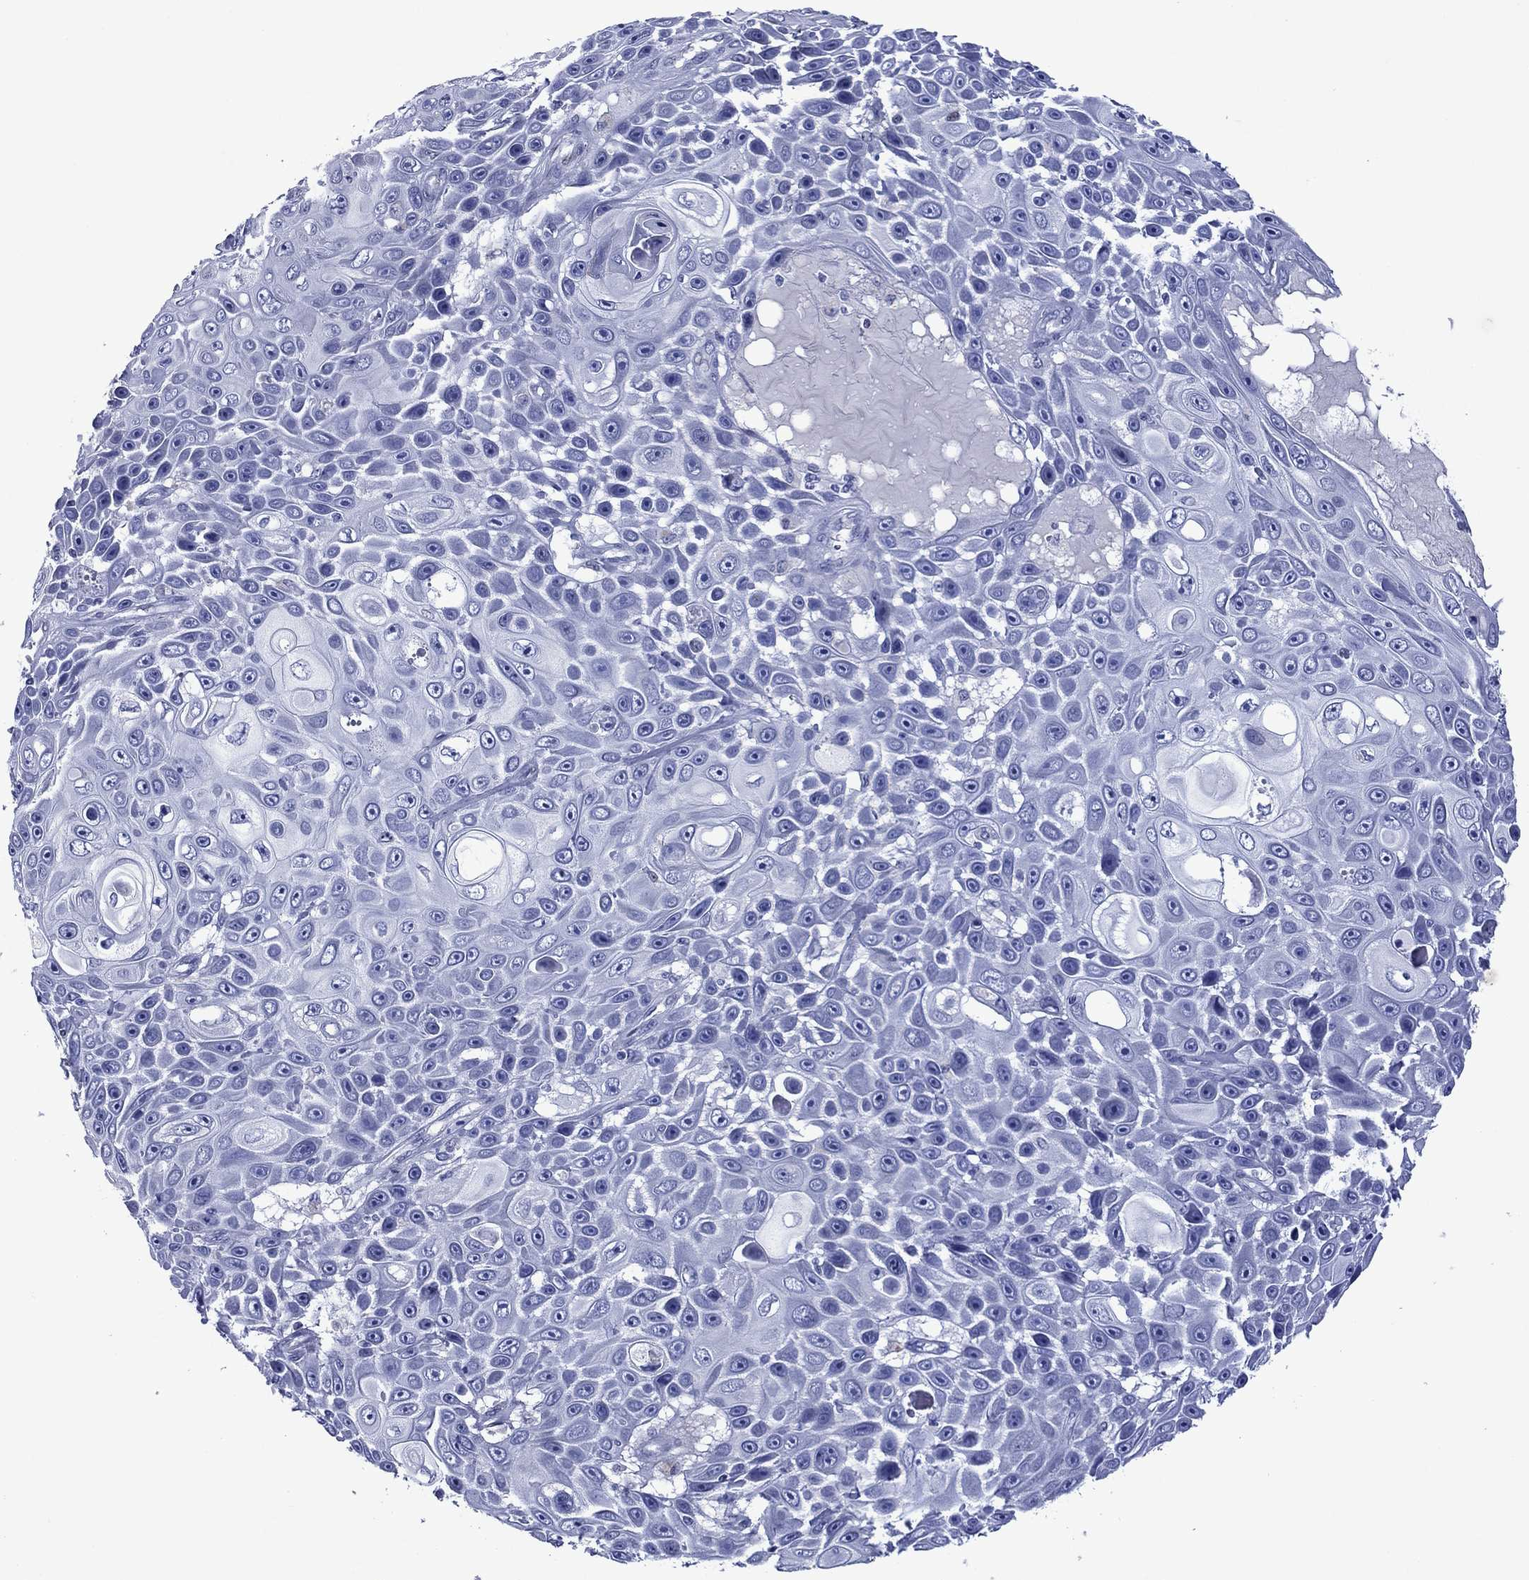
{"staining": {"intensity": "negative", "quantity": "none", "location": "none"}, "tissue": "skin cancer", "cell_type": "Tumor cells", "image_type": "cancer", "snomed": [{"axis": "morphology", "description": "Squamous cell carcinoma, NOS"}, {"axis": "topography", "description": "Skin"}], "caption": "Immunohistochemistry micrograph of skin cancer stained for a protein (brown), which demonstrates no expression in tumor cells. Nuclei are stained in blue.", "gene": "PIWIL1", "patient": {"sex": "male", "age": 82}}